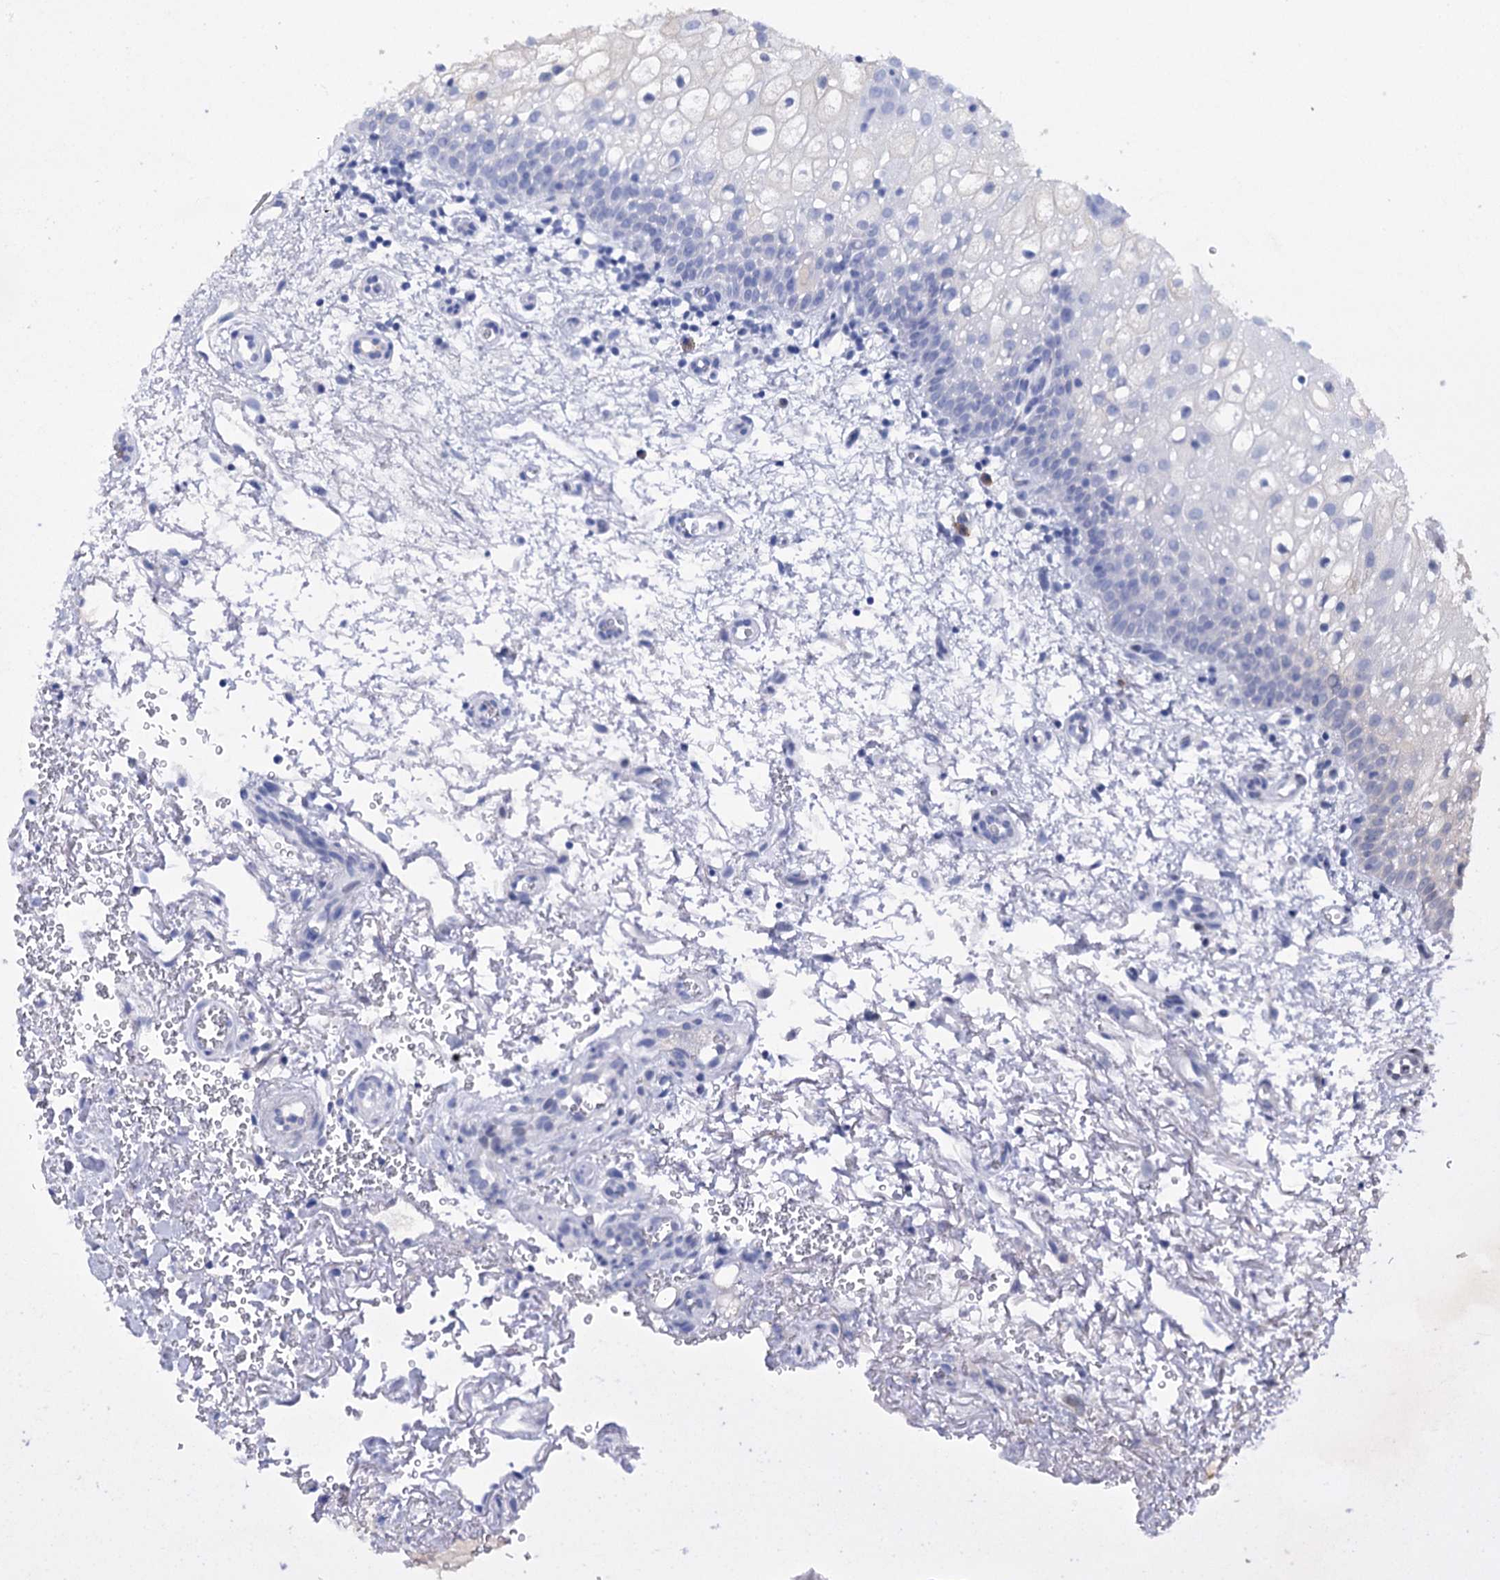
{"staining": {"intensity": "negative", "quantity": "none", "location": "none"}, "tissue": "oral mucosa", "cell_type": "Squamous epithelial cells", "image_type": "normal", "snomed": [{"axis": "morphology", "description": "Normal tissue, NOS"}, {"axis": "morphology", "description": "Squamous cell carcinoma, NOS"}, {"axis": "topography", "description": "Oral tissue"}, {"axis": "topography", "description": "Head-Neck"}], "caption": "Oral mucosa was stained to show a protein in brown. There is no significant expression in squamous epithelial cells. (DAB immunohistochemistry with hematoxylin counter stain).", "gene": "FBXW12", "patient": {"sex": "male", "age": 68}}